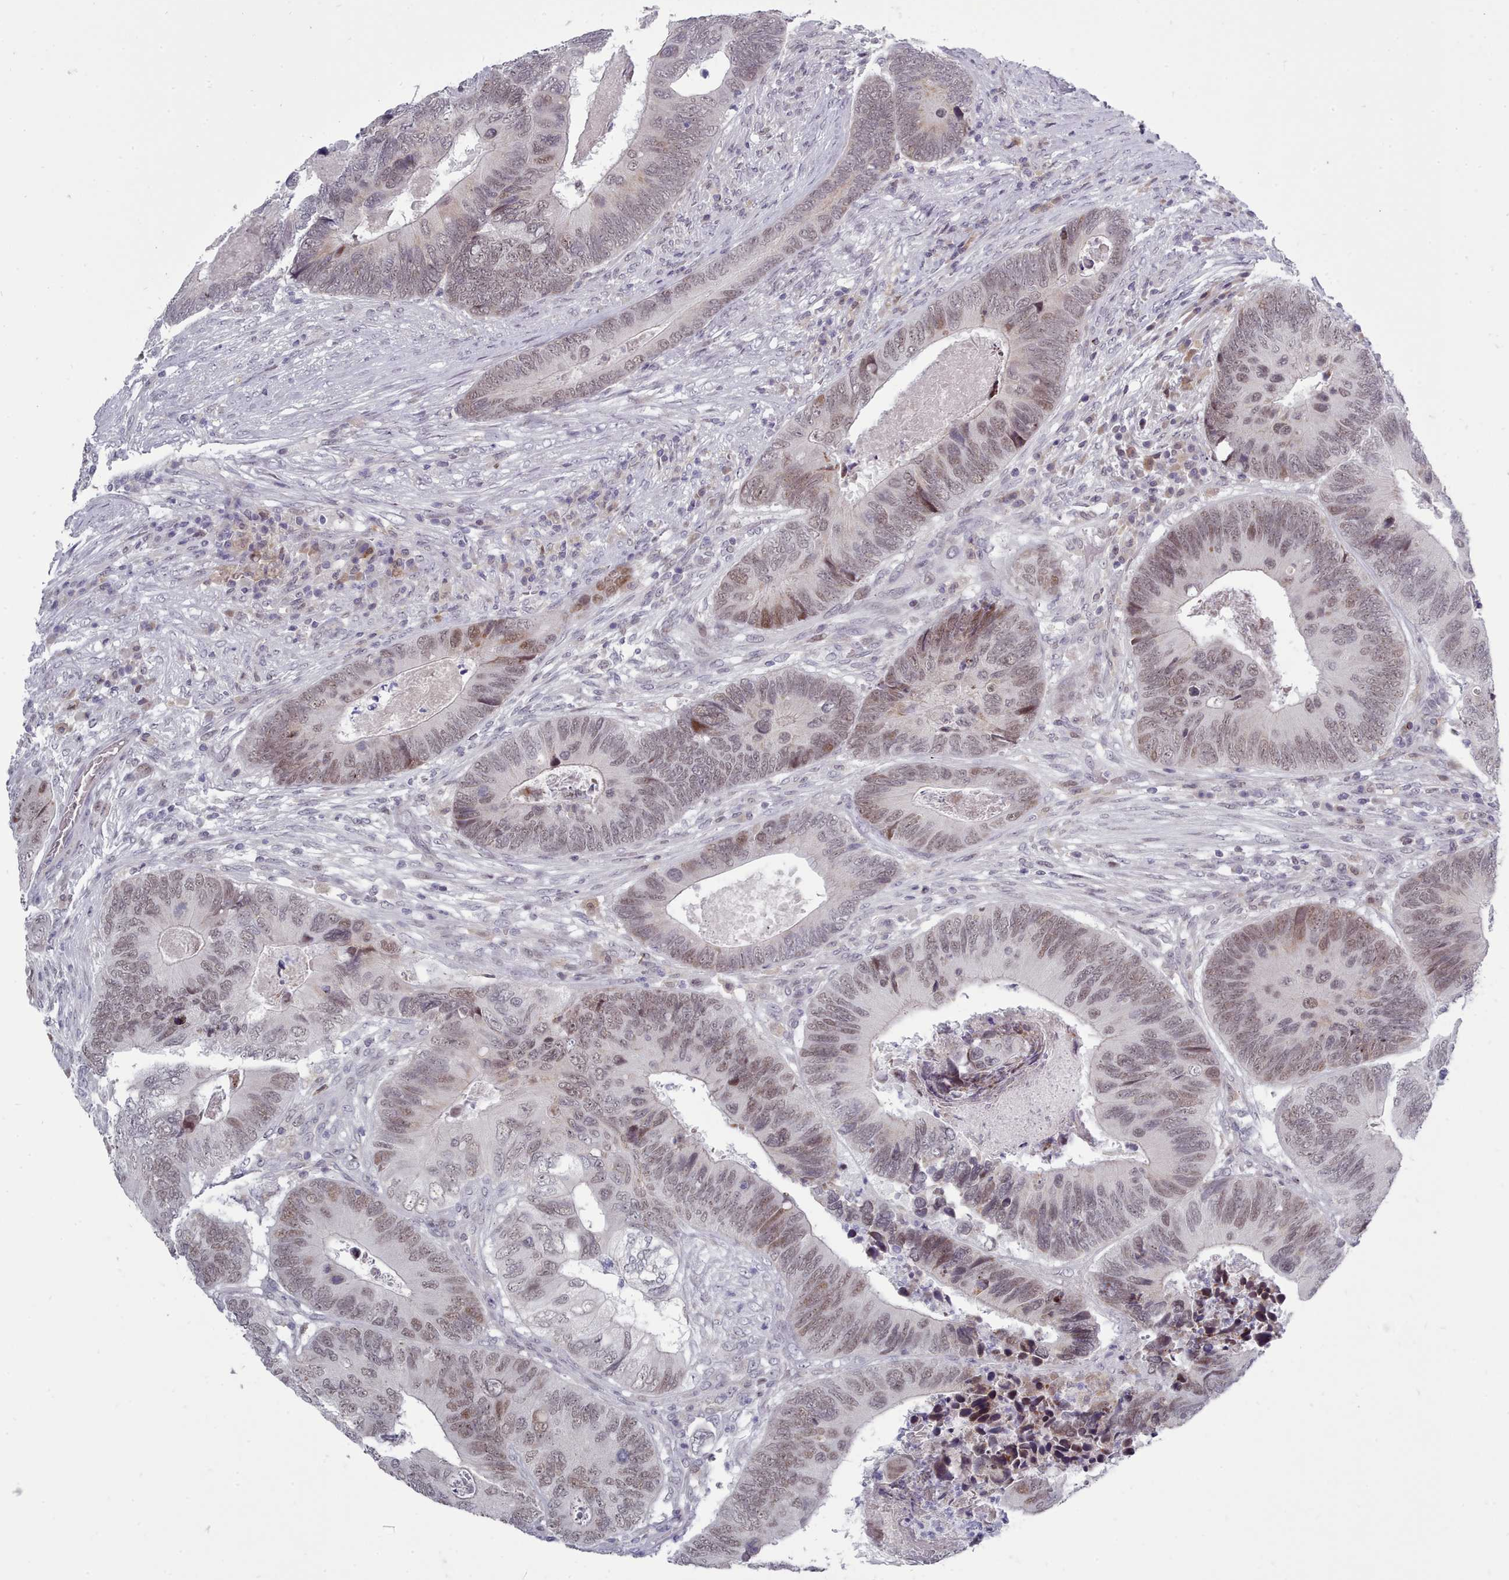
{"staining": {"intensity": "weak", "quantity": ">75%", "location": "nuclear"}, "tissue": "colorectal cancer", "cell_type": "Tumor cells", "image_type": "cancer", "snomed": [{"axis": "morphology", "description": "Adenocarcinoma, NOS"}, {"axis": "topography", "description": "Colon"}], "caption": "Protein expression analysis of human adenocarcinoma (colorectal) reveals weak nuclear staining in approximately >75% of tumor cells.", "gene": "GINS1", "patient": {"sex": "female", "age": 67}}